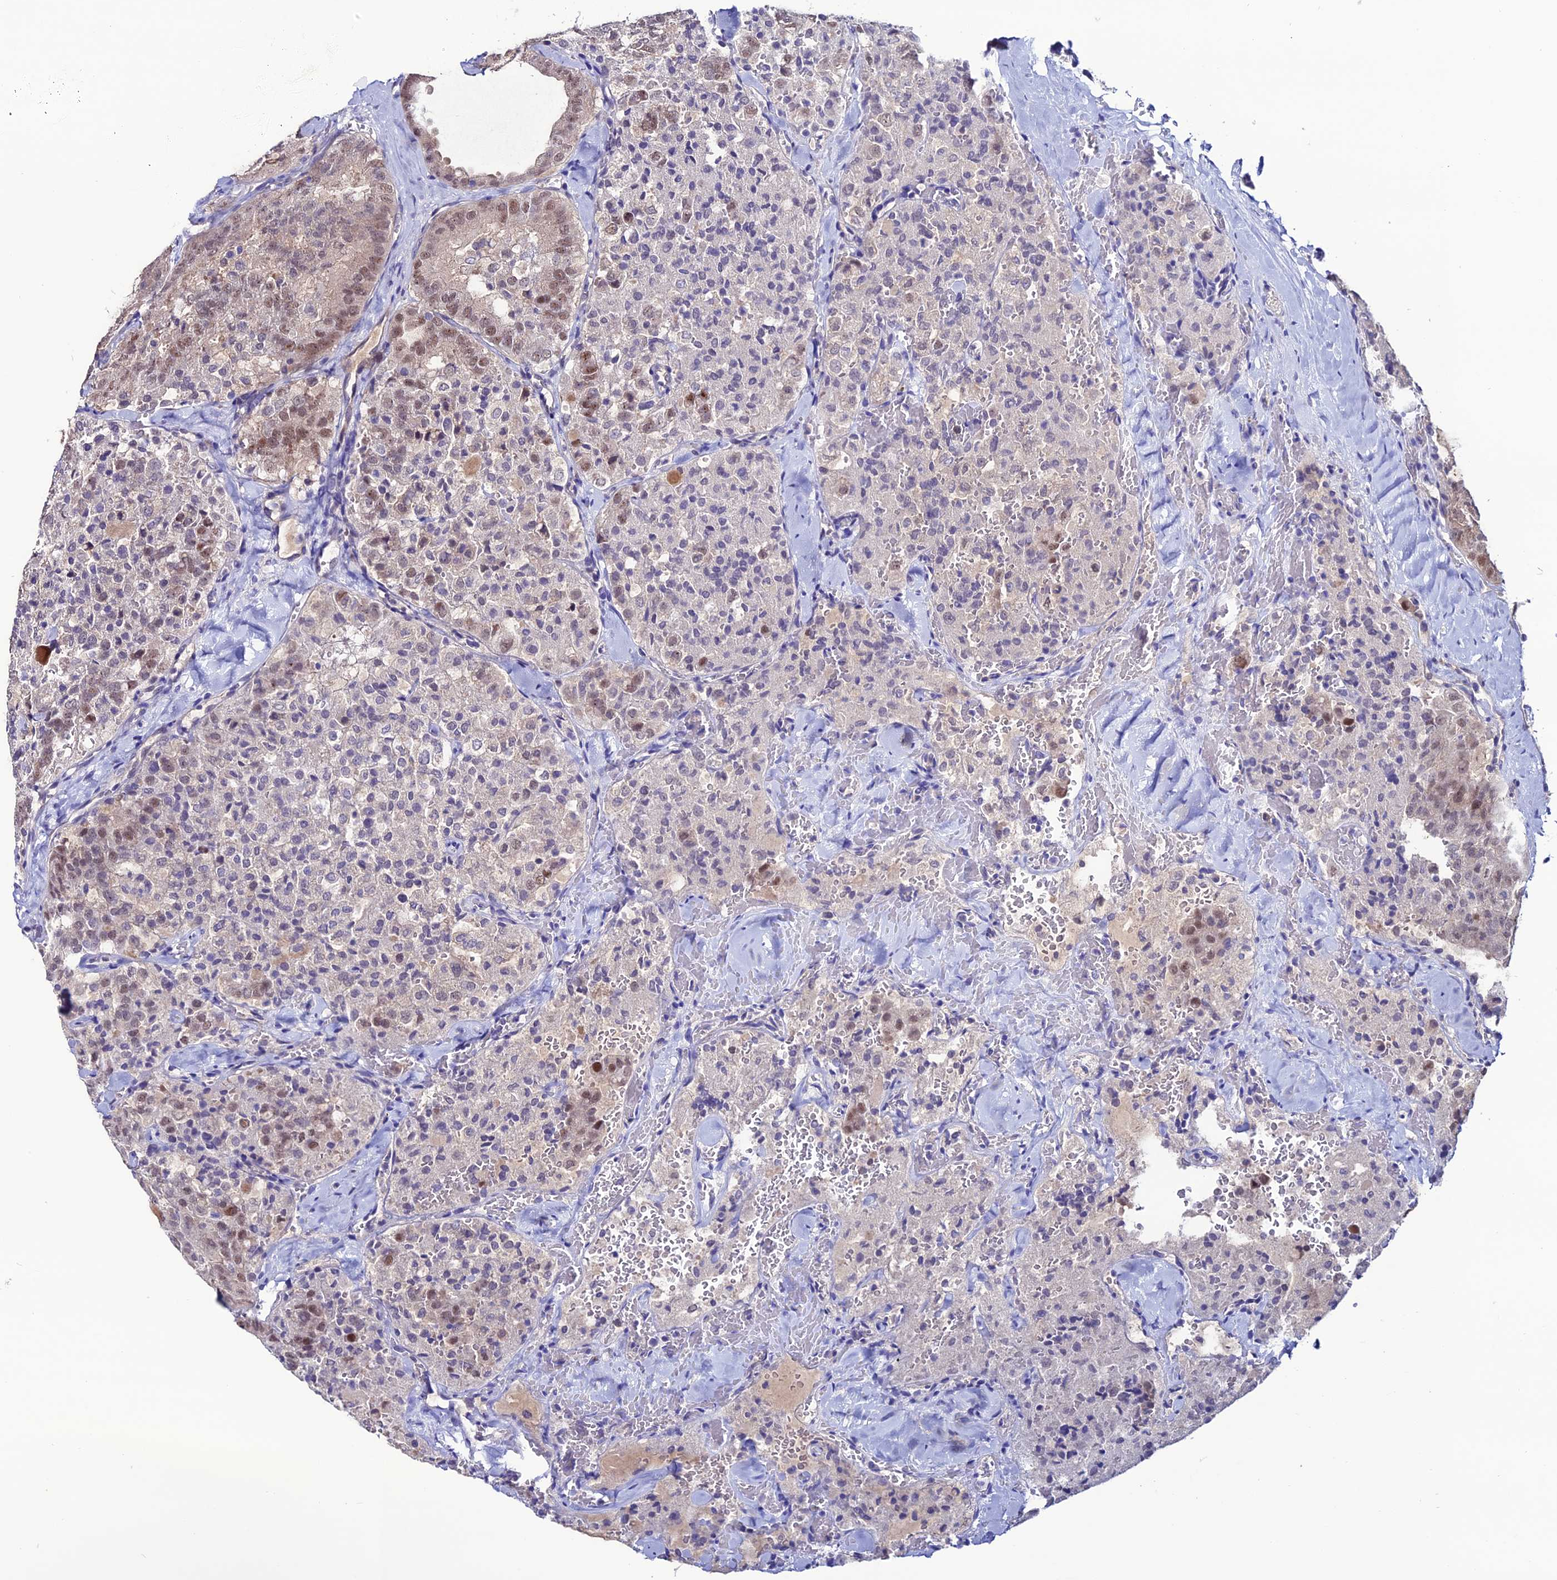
{"staining": {"intensity": "moderate", "quantity": "<25%", "location": "nuclear"}, "tissue": "thyroid cancer", "cell_type": "Tumor cells", "image_type": "cancer", "snomed": [{"axis": "morphology", "description": "Follicular adenoma carcinoma, NOS"}, {"axis": "topography", "description": "Thyroid gland"}], "caption": "Immunohistochemistry (IHC) histopathology image of thyroid cancer (follicular adenoma carcinoma) stained for a protein (brown), which displays low levels of moderate nuclear staining in approximately <25% of tumor cells.", "gene": "FZD8", "patient": {"sex": "male", "age": 75}}